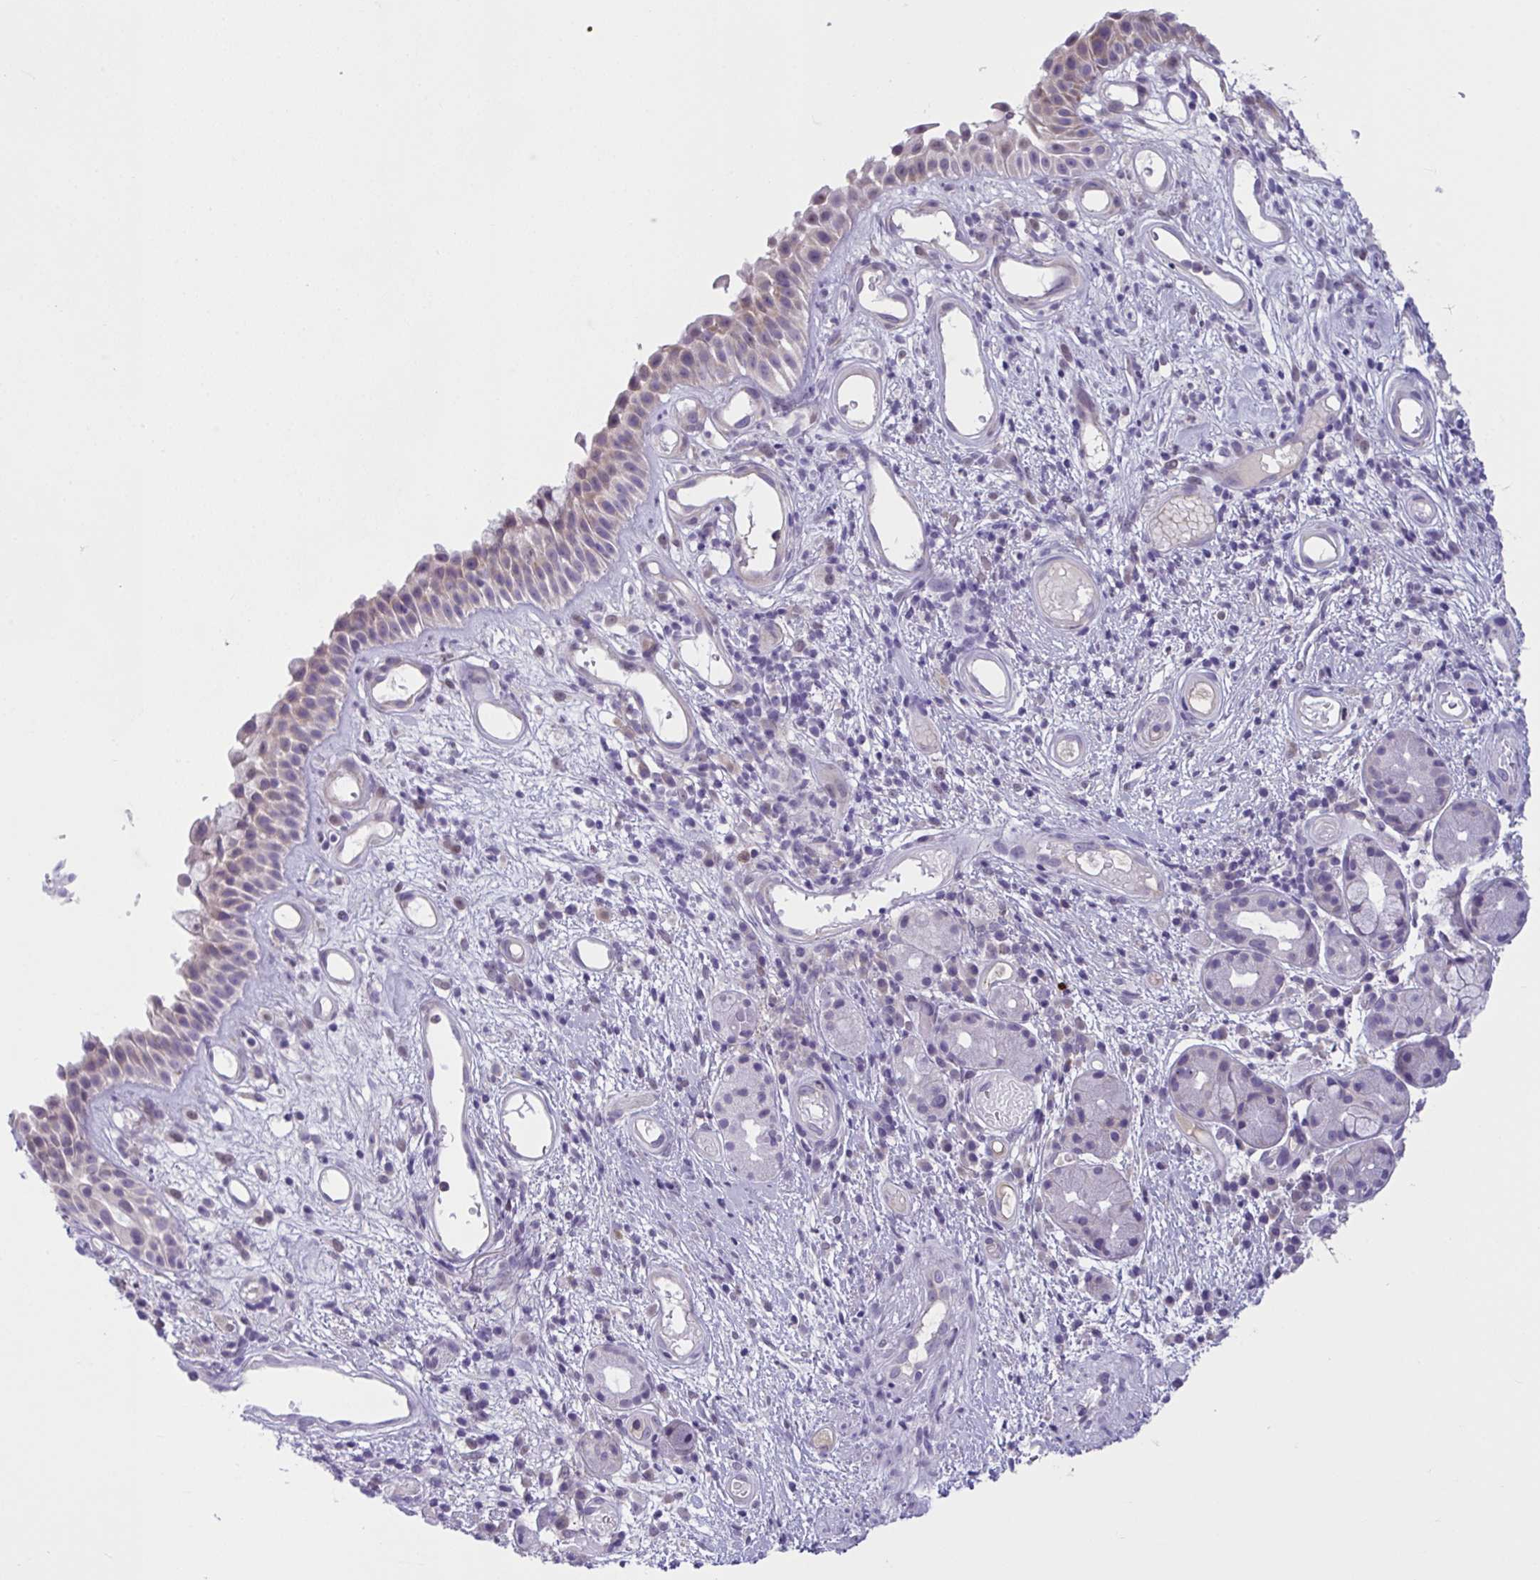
{"staining": {"intensity": "weak", "quantity": "<25%", "location": "cytoplasmic/membranous"}, "tissue": "nasopharynx", "cell_type": "Respiratory epithelial cells", "image_type": "normal", "snomed": [{"axis": "morphology", "description": "Normal tissue, NOS"}, {"axis": "morphology", "description": "Inflammation, NOS"}, {"axis": "topography", "description": "Nasopharynx"}], "caption": "Immunohistochemistry micrograph of unremarkable nasopharynx: human nasopharynx stained with DAB (3,3'-diaminobenzidine) exhibits no significant protein positivity in respiratory epithelial cells. (DAB immunohistochemistry visualized using brightfield microscopy, high magnification).", "gene": "WNT9B", "patient": {"sex": "male", "age": 54}}